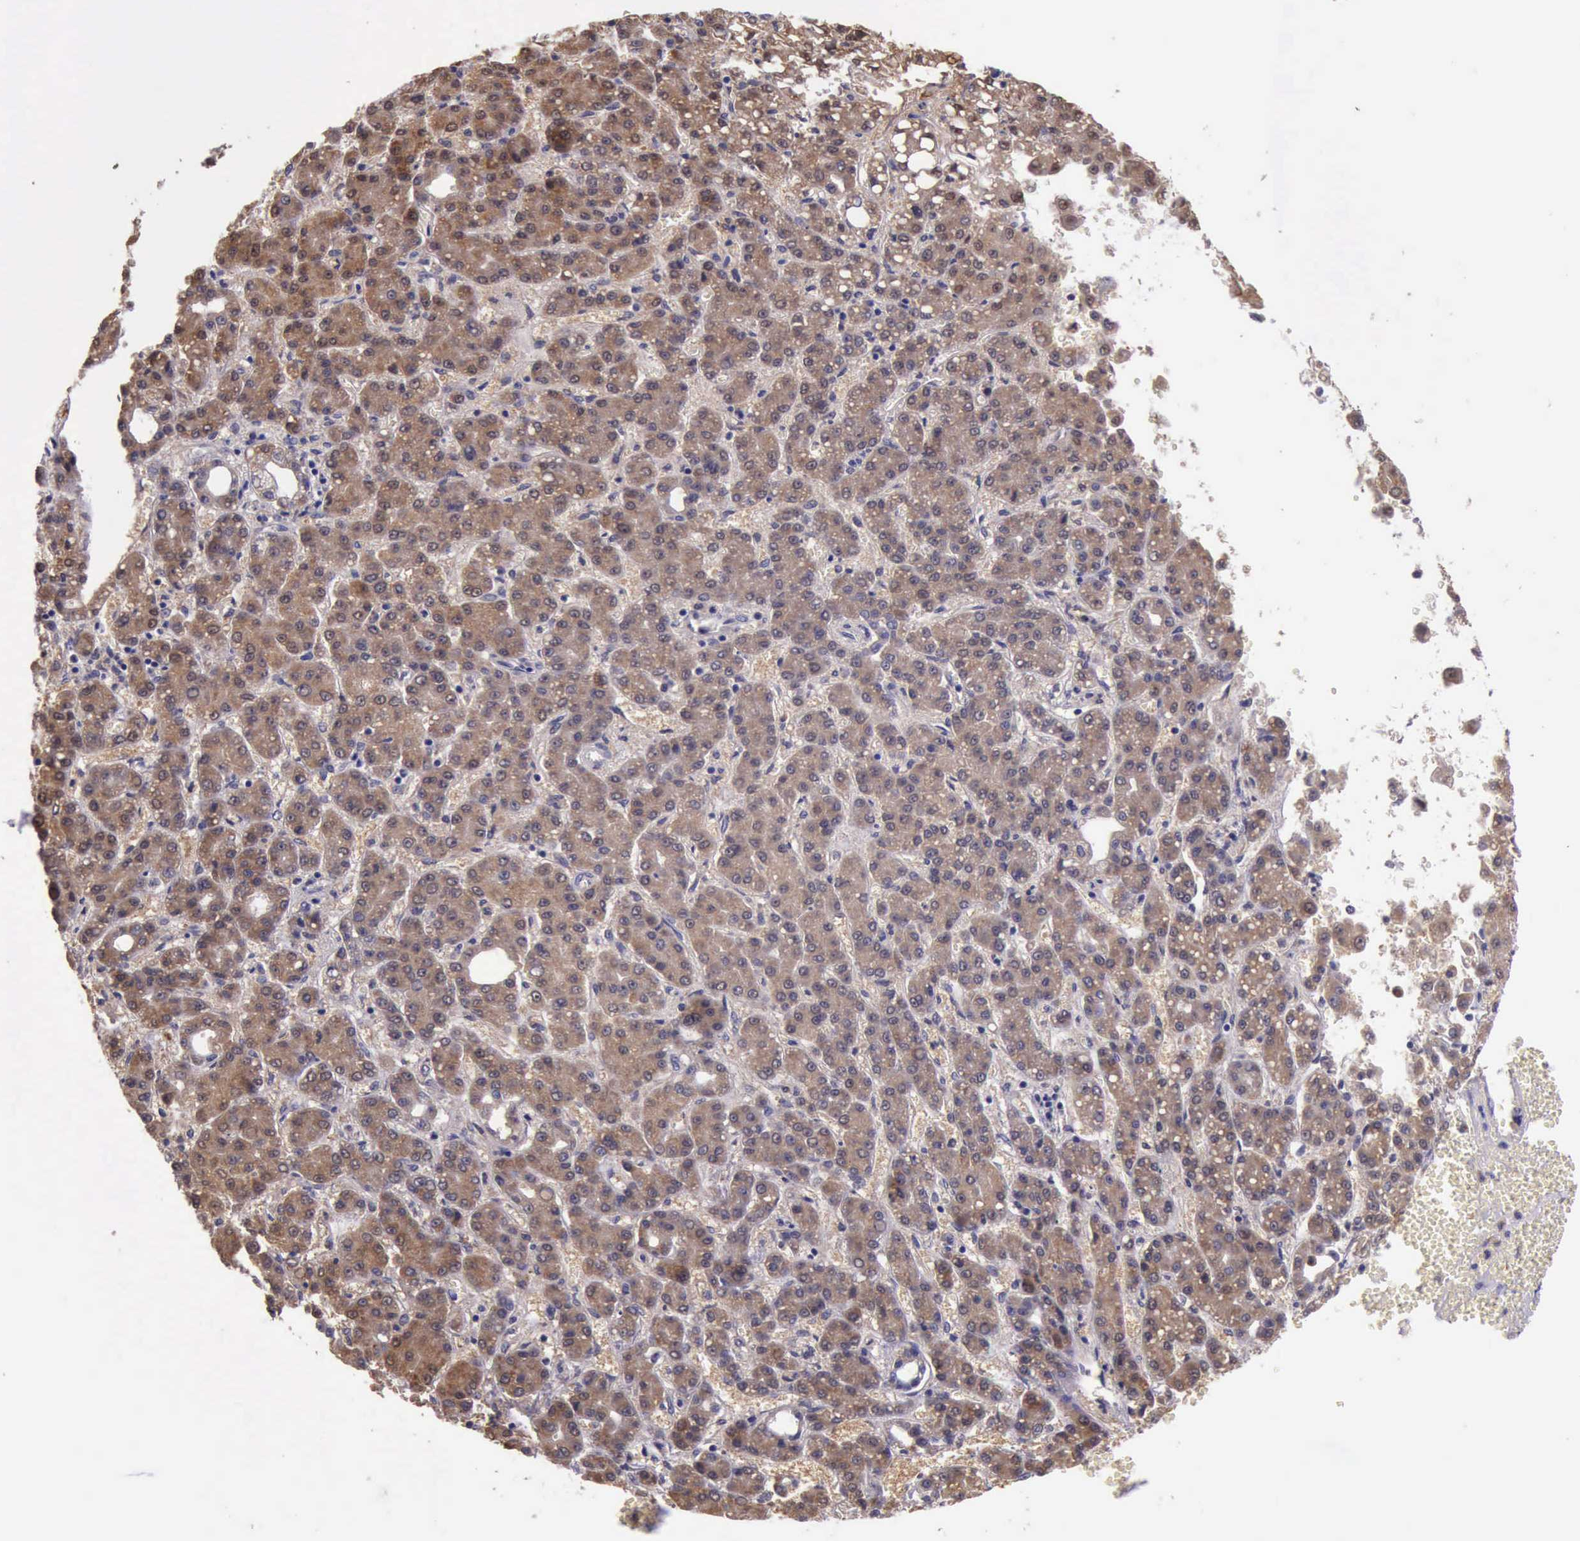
{"staining": {"intensity": "moderate", "quantity": ">75%", "location": "cytoplasmic/membranous"}, "tissue": "liver cancer", "cell_type": "Tumor cells", "image_type": "cancer", "snomed": [{"axis": "morphology", "description": "Carcinoma, Hepatocellular, NOS"}, {"axis": "topography", "description": "Liver"}], "caption": "Protein analysis of liver cancer tissue exhibits moderate cytoplasmic/membranous expression in about >75% of tumor cells.", "gene": "PLEK2", "patient": {"sex": "male", "age": 69}}